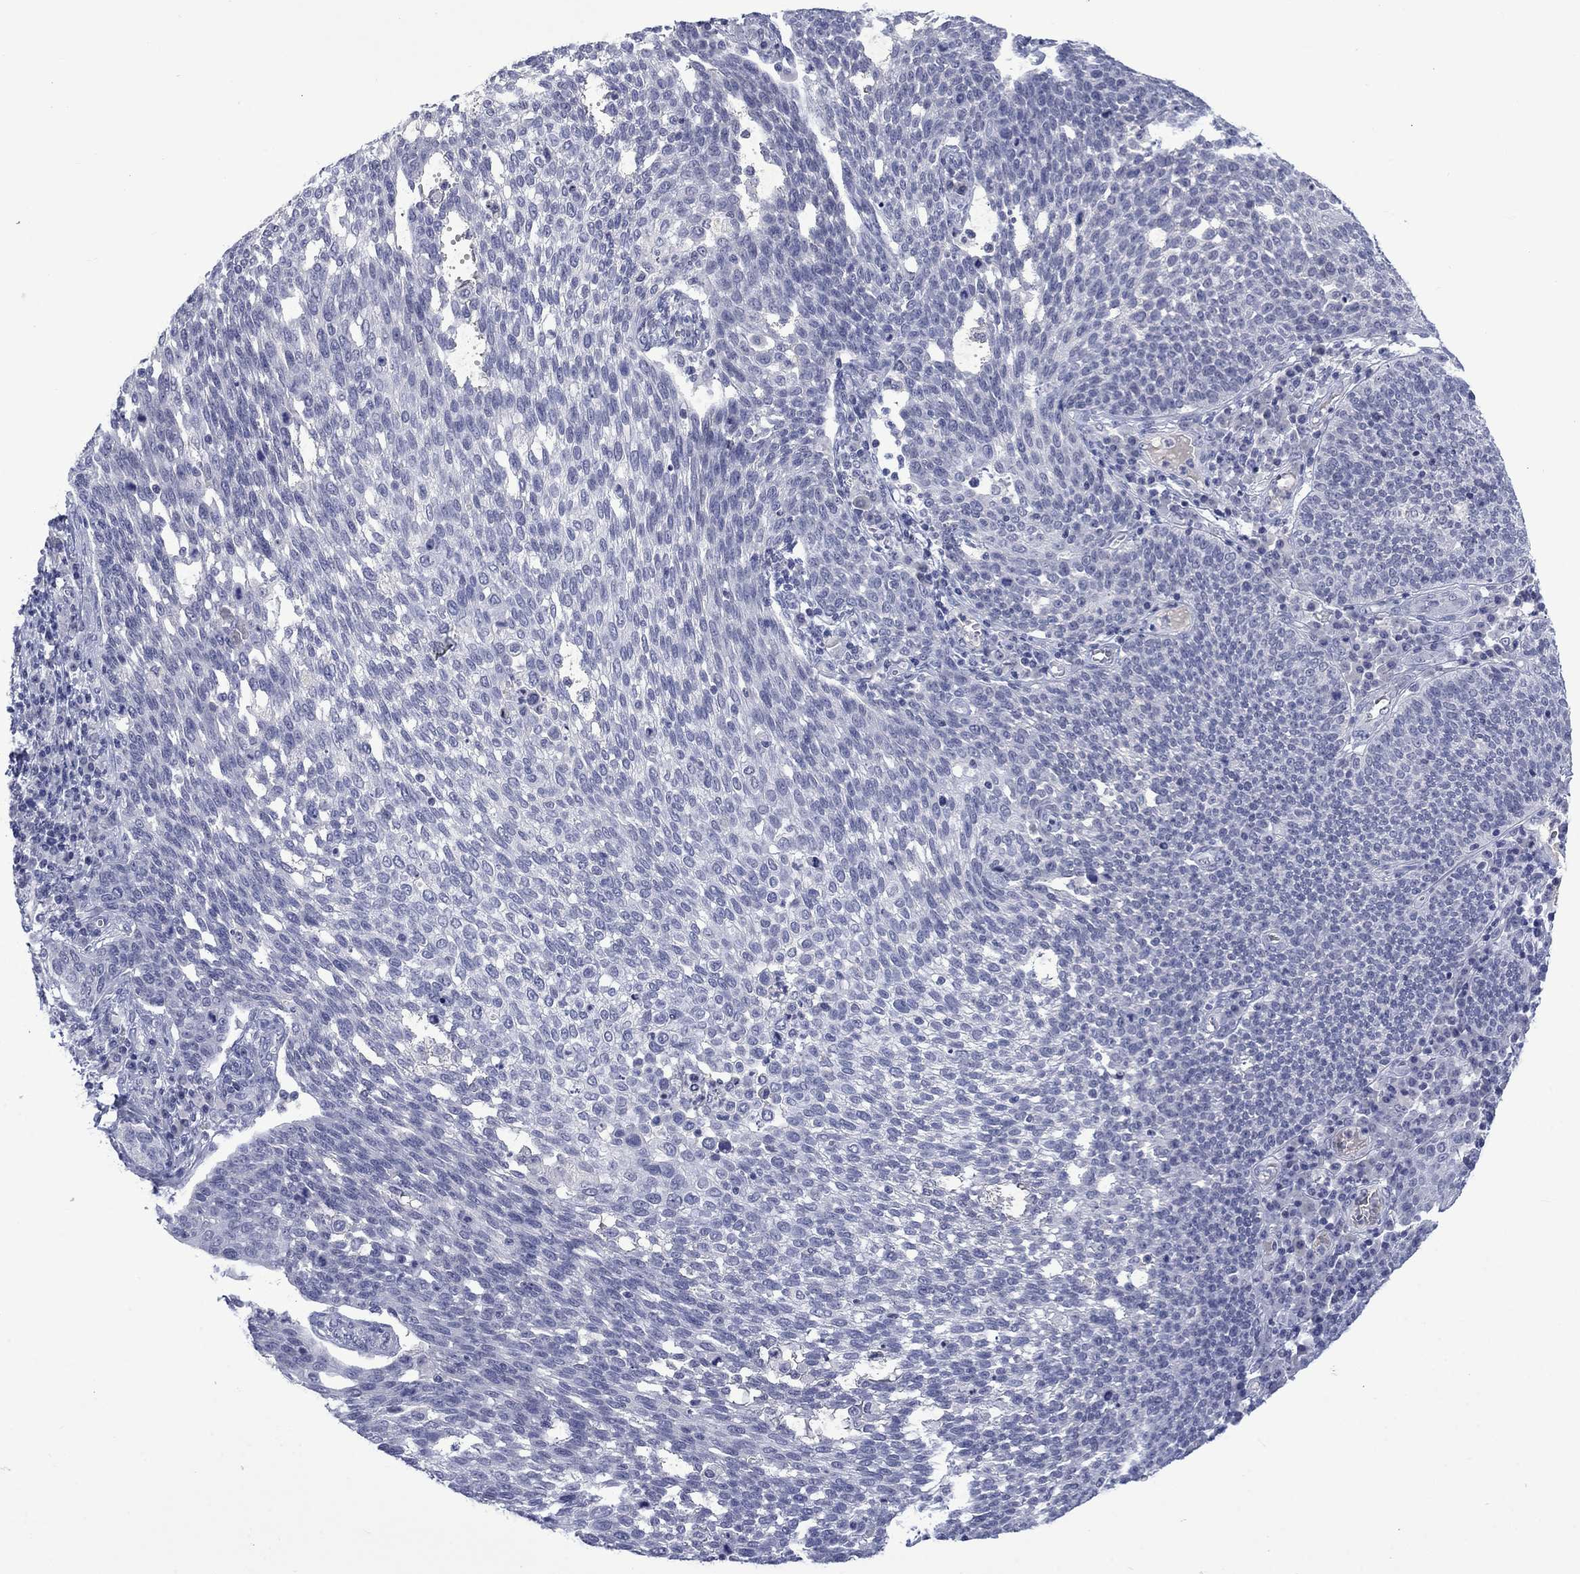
{"staining": {"intensity": "negative", "quantity": "none", "location": "none"}, "tissue": "cervical cancer", "cell_type": "Tumor cells", "image_type": "cancer", "snomed": [{"axis": "morphology", "description": "Squamous cell carcinoma, NOS"}, {"axis": "topography", "description": "Cervix"}], "caption": "High power microscopy photomicrograph of an IHC image of cervical squamous cell carcinoma, revealing no significant expression in tumor cells. The staining is performed using DAB brown chromogen with nuclei counter-stained in using hematoxylin.", "gene": "NSMF", "patient": {"sex": "female", "age": 34}}